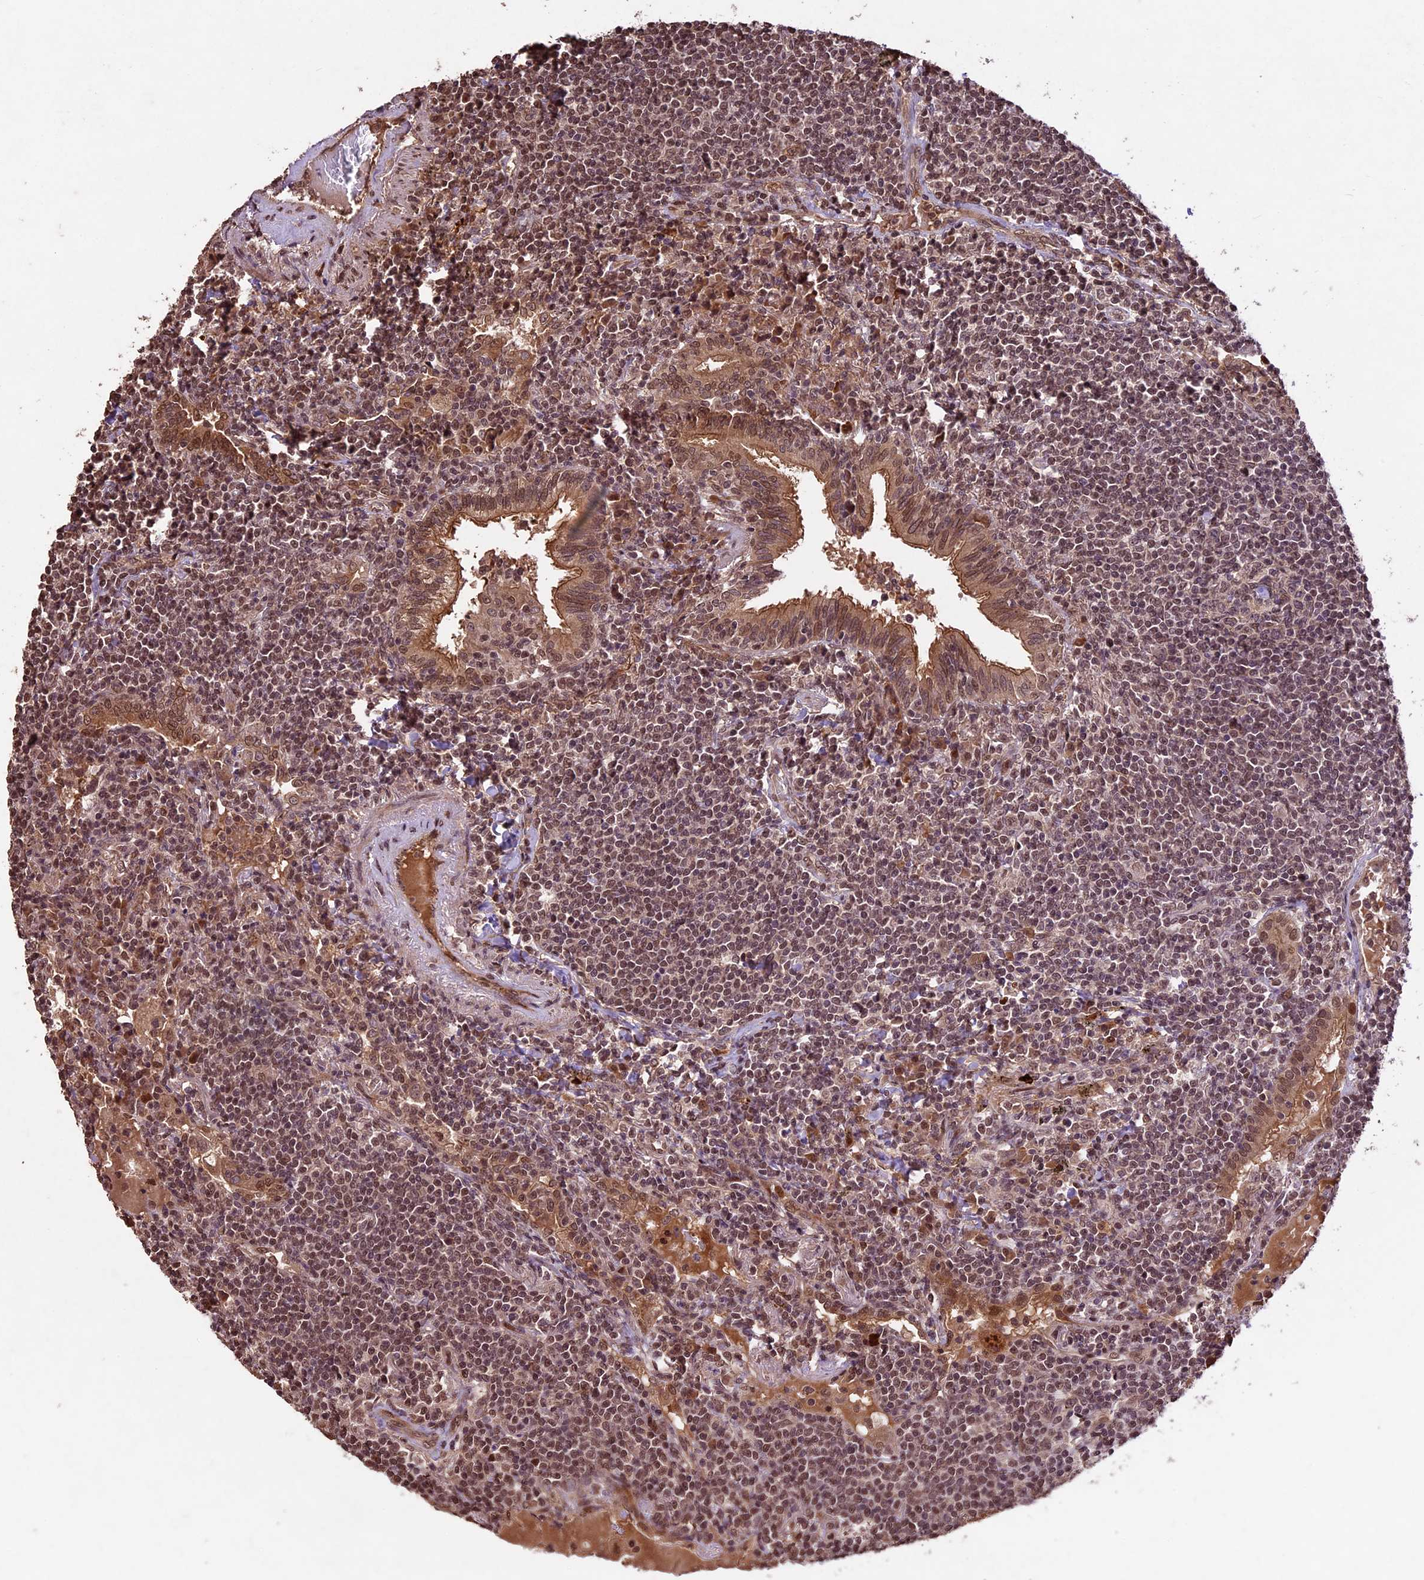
{"staining": {"intensity": "moderate", "quantity": ">75%", "location": "nuclear"}, "tissue": "lymphoma", "cell_type": "Tumor cells", "image_type": "cancer", "snomed": [{"axis": "morphology", "description": "Malignant lymphoma, non-Hodgkin's type, Low grade"}, {"axis": "topography", "description": "Lung"}], "caption": "Protein analysis of lymphoma tissue shows moderate nuclear staining in approximately >75% of tumor cells.", "gene": "CDKN2AIP", "patient": {"sex": "female", "age": 71}}